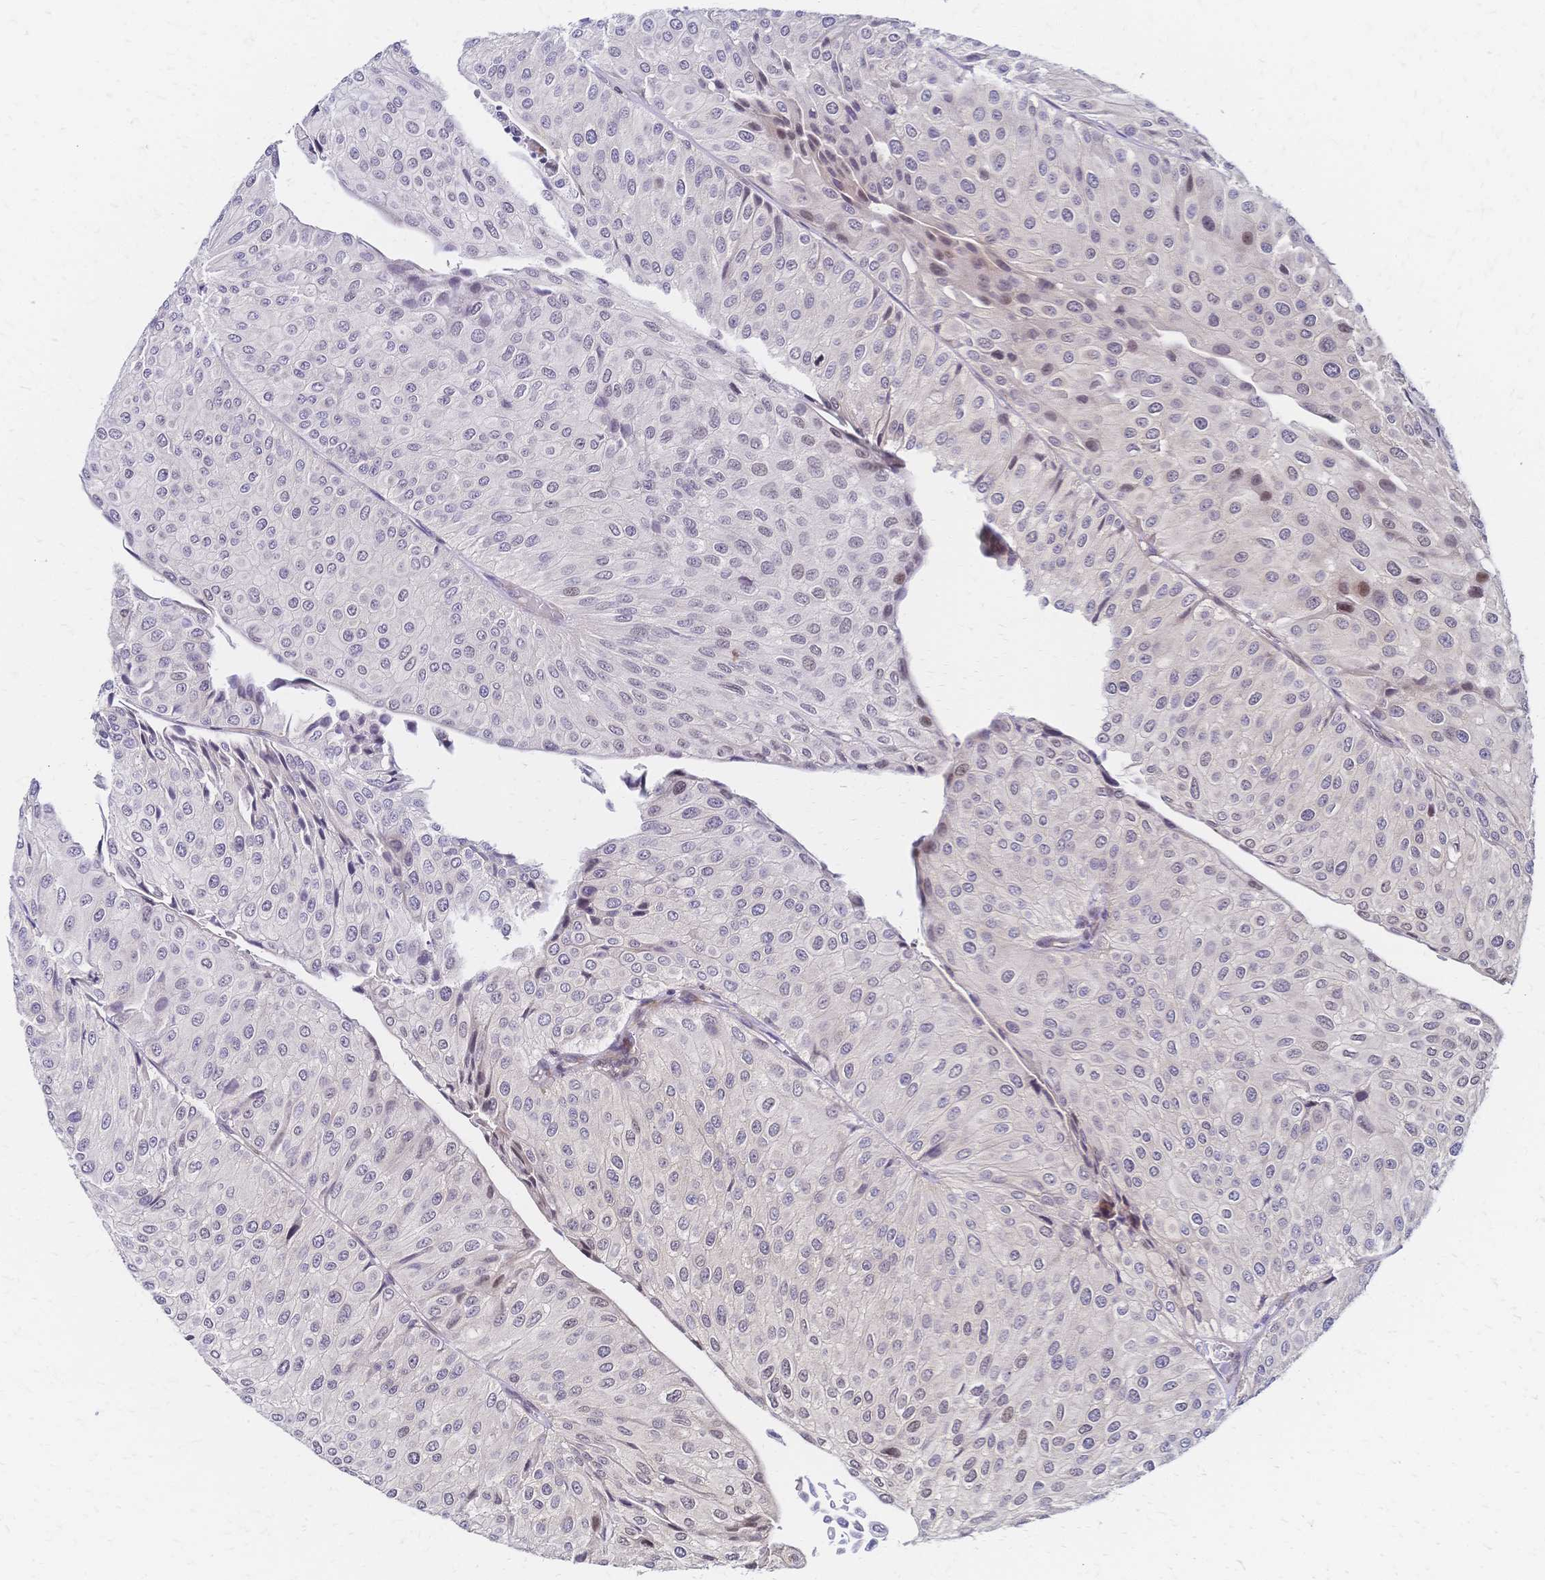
{"staining": {"intensity": "negative", "quantity": "none", "location": "none"}, "tissue": "urothelial cancer", "cell_type": "Tumor cells", "image_type": "cancer", "snomed": [{"axis": "morphology", "description": "Urothelial carcinoma, NOS"}, {"axis": "topography", "description": "Urinary bladder"}], "caption": "Immunohistochemical staining of transitional cell carcinoma exhibits no significant staining in tumor cells. The staining was performed using DAB (3,3'-diaminobenzidine) to visualize the protein expression in brown, while the nuclei were stained in blue with hematoxylin (Magnification: 20x).", "gene": "CBX7", "patient": {"sex": "male", "age": 67}}